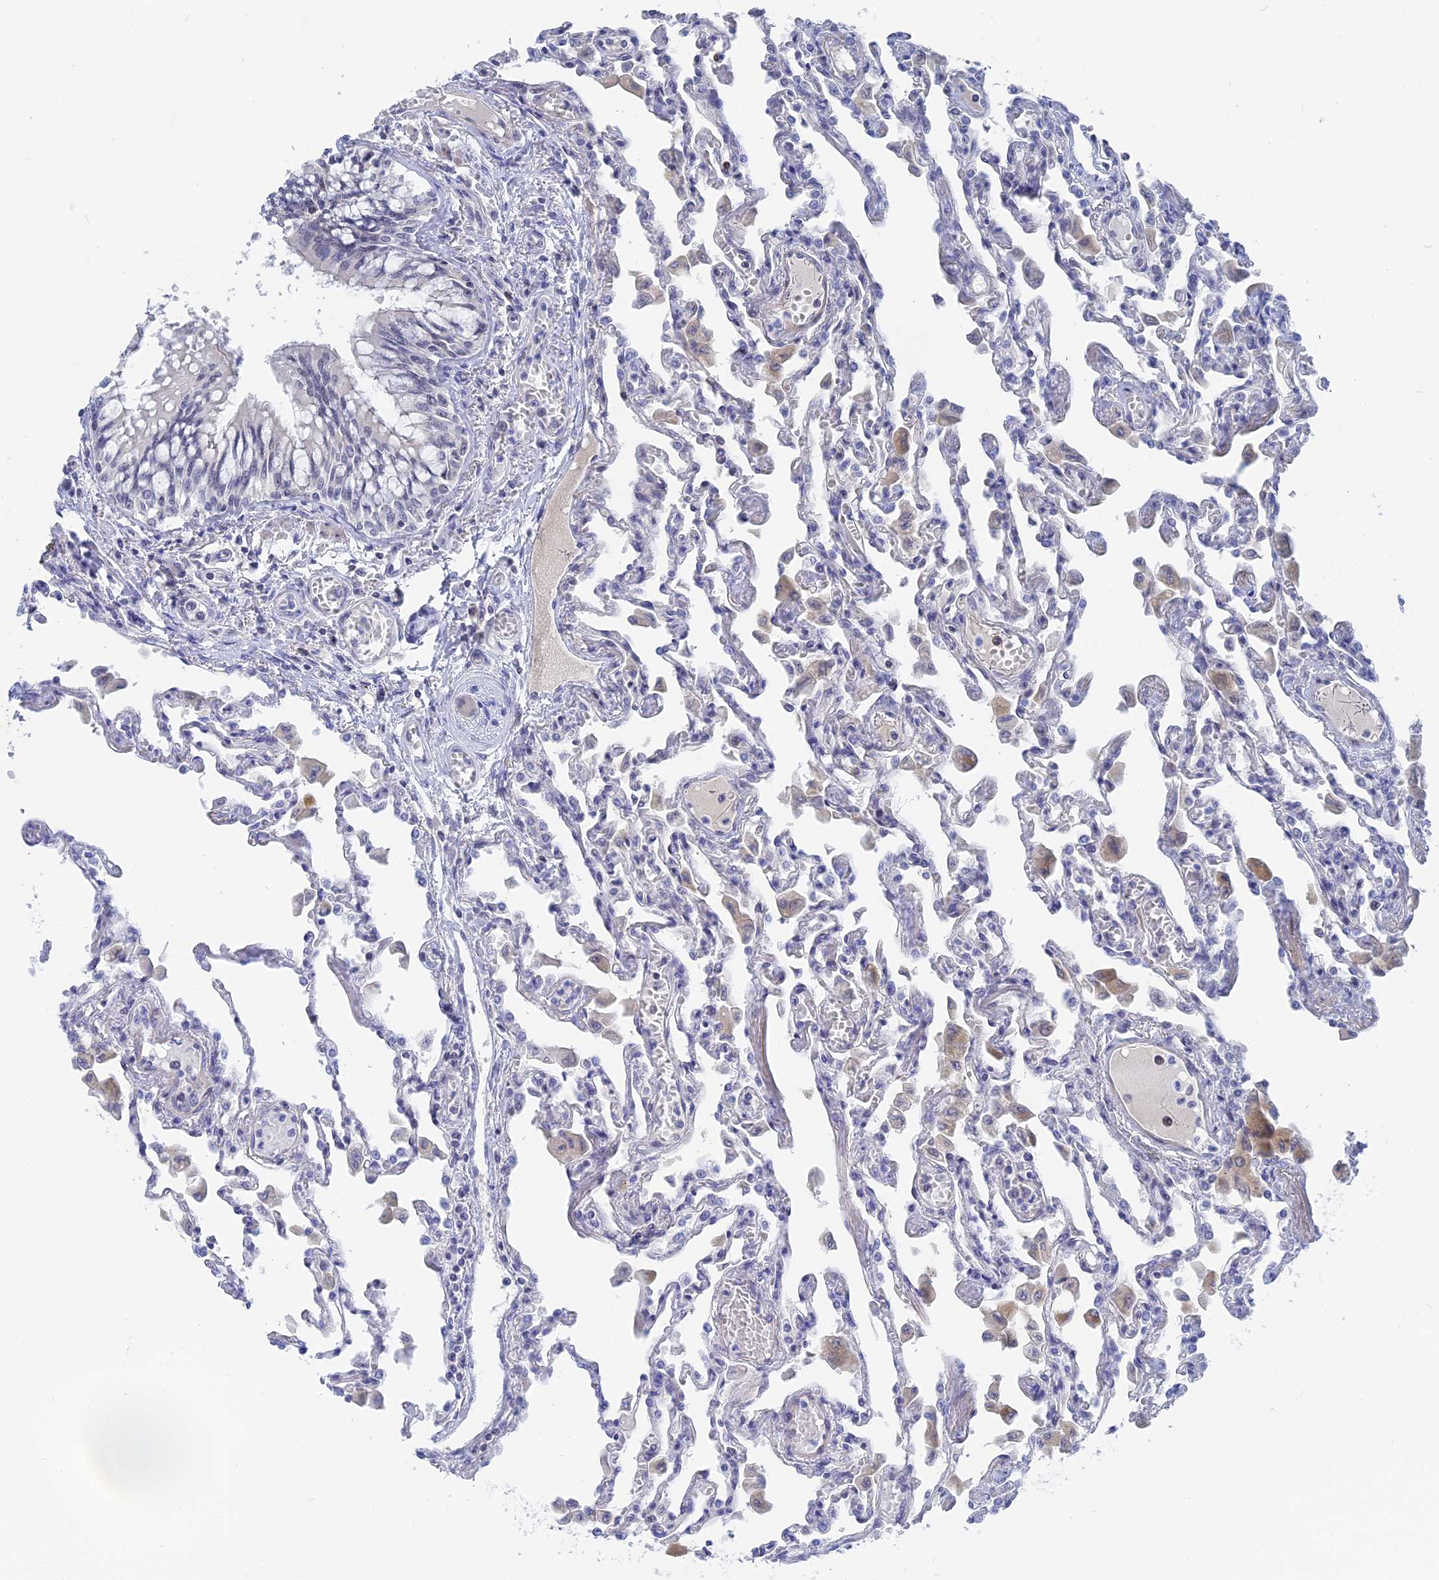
{"staining": {"intensity": "negative", "quantity": "none", "location": "none"}, "tissue": "lung", "cell_type": "Alveolar cells", "image_type": "normal", "snomed": [{"axis": "morphology", "description": "Normal tissue, NOS"}, {"axis": "topography", "description": "Bronchus"}, {"axis": "topography", "description": "Lung"}], "caption": "IHC image of normal human lung stained for a protein (brown), which shows no expression in alveolar cells. The staining was performed using DAB (3,3'-diaminobenzidine) to visualize the protein expression in brown, while the nuclei were stained in blue with hematoxylin (Magnification: 20x).", "gene": "BRD2", "patient": {"sex": "female", "age": 49}}